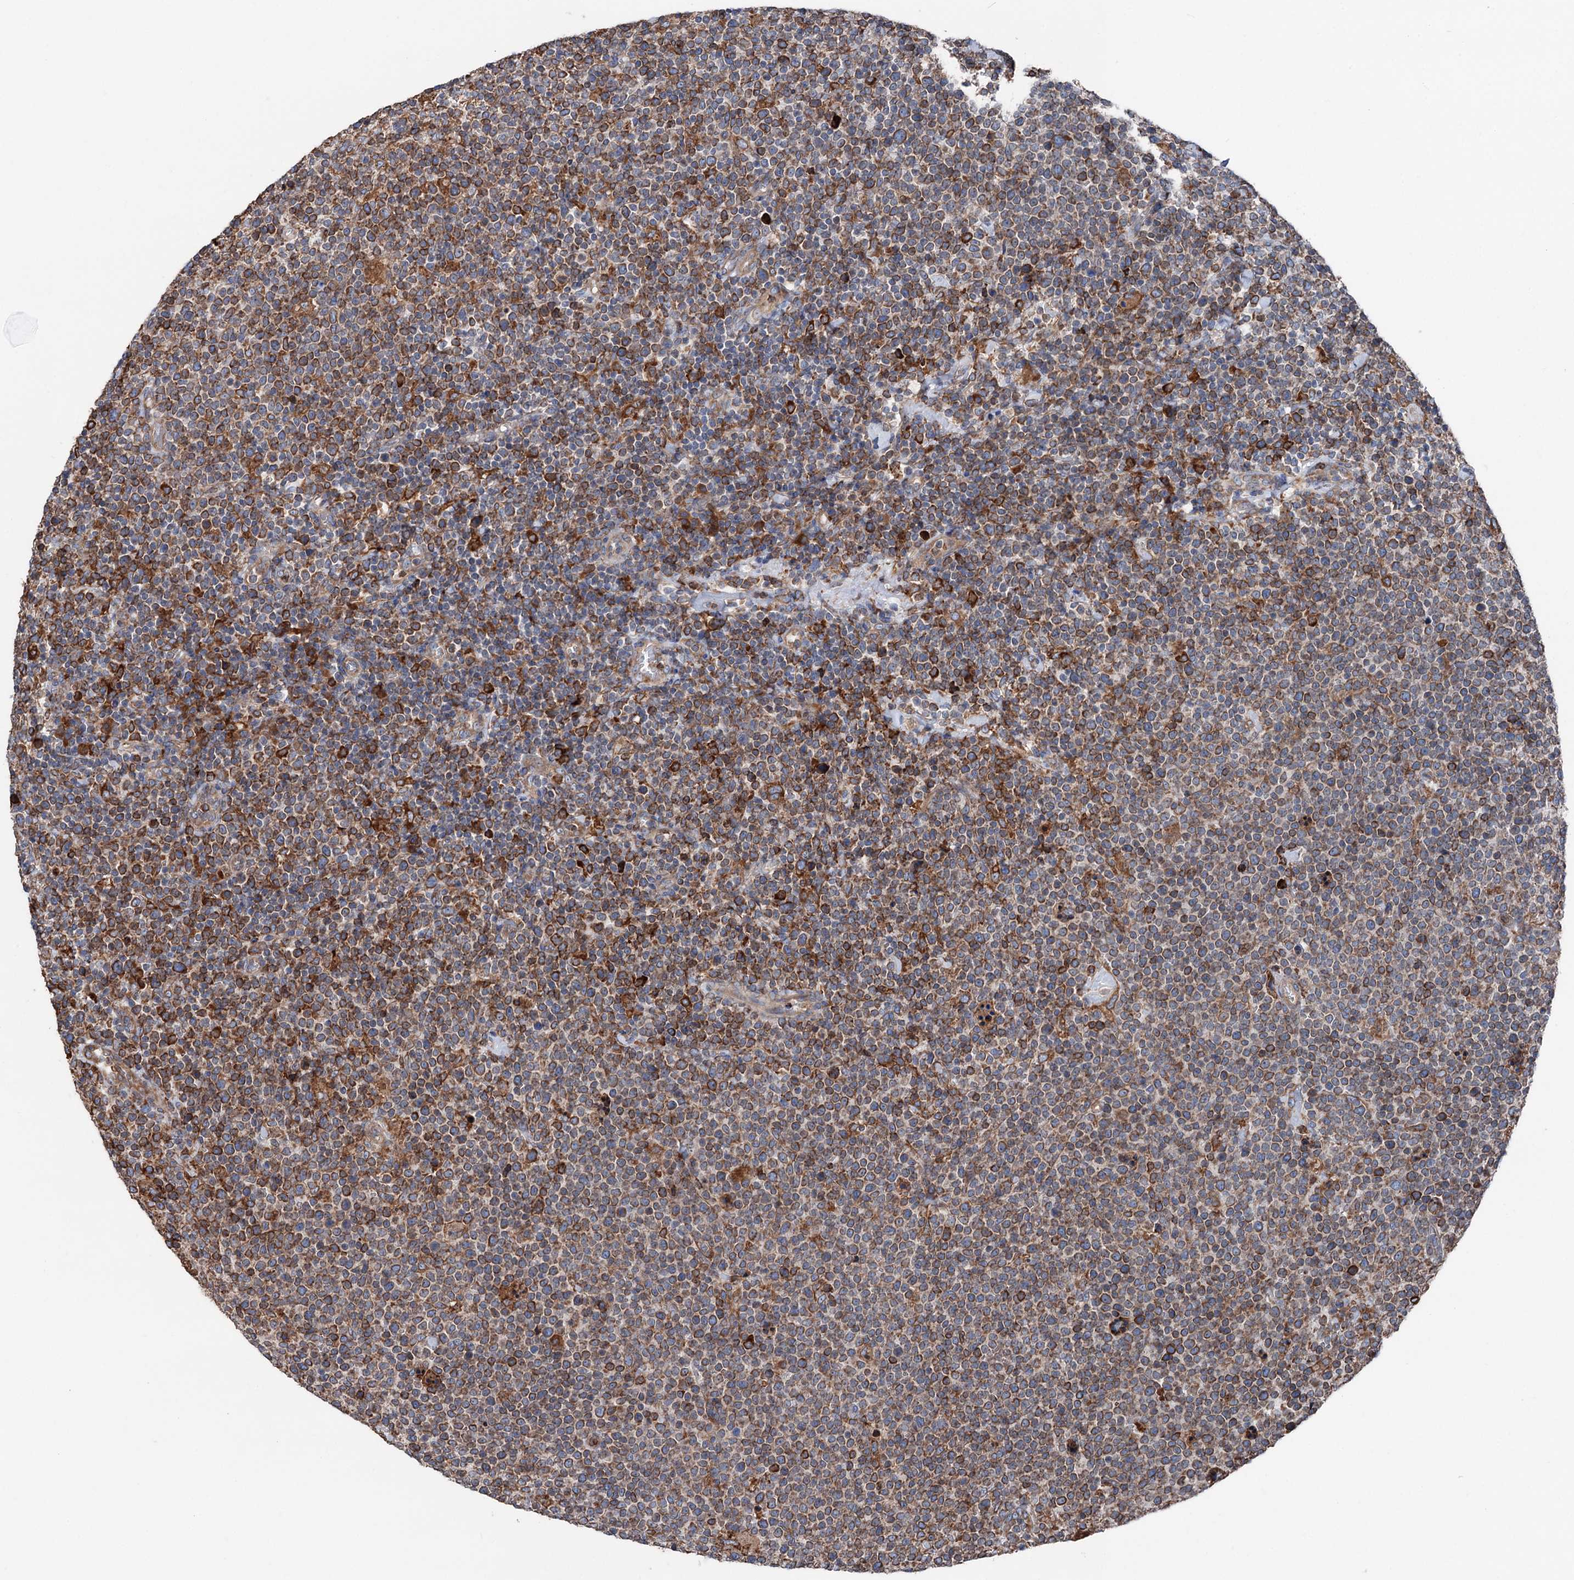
{"staining": {"intensity": "strong", "quantity": "<25%", "location": "cytoplasmic/membranous"}, "tissue": "lymphoma", "cell_type": "Tumor cells", "image_type": "cancer", "snomed": [{"axis": "morphology", "description": "Malignant lymphoma, non-Hodgkin's type, High grade"}, {"axis": "topography", "description": "Lymph node"}], "caption": "Immunohistochemical staining of high-grade malignant lymphoma, non-Hodgkin's type displays medium levels of strong cytoplasmic/membranous protein expression in approximately <25% of tumor cells.", "gene": "ERP29", "patient": {"sex": "male", "age": 61}}